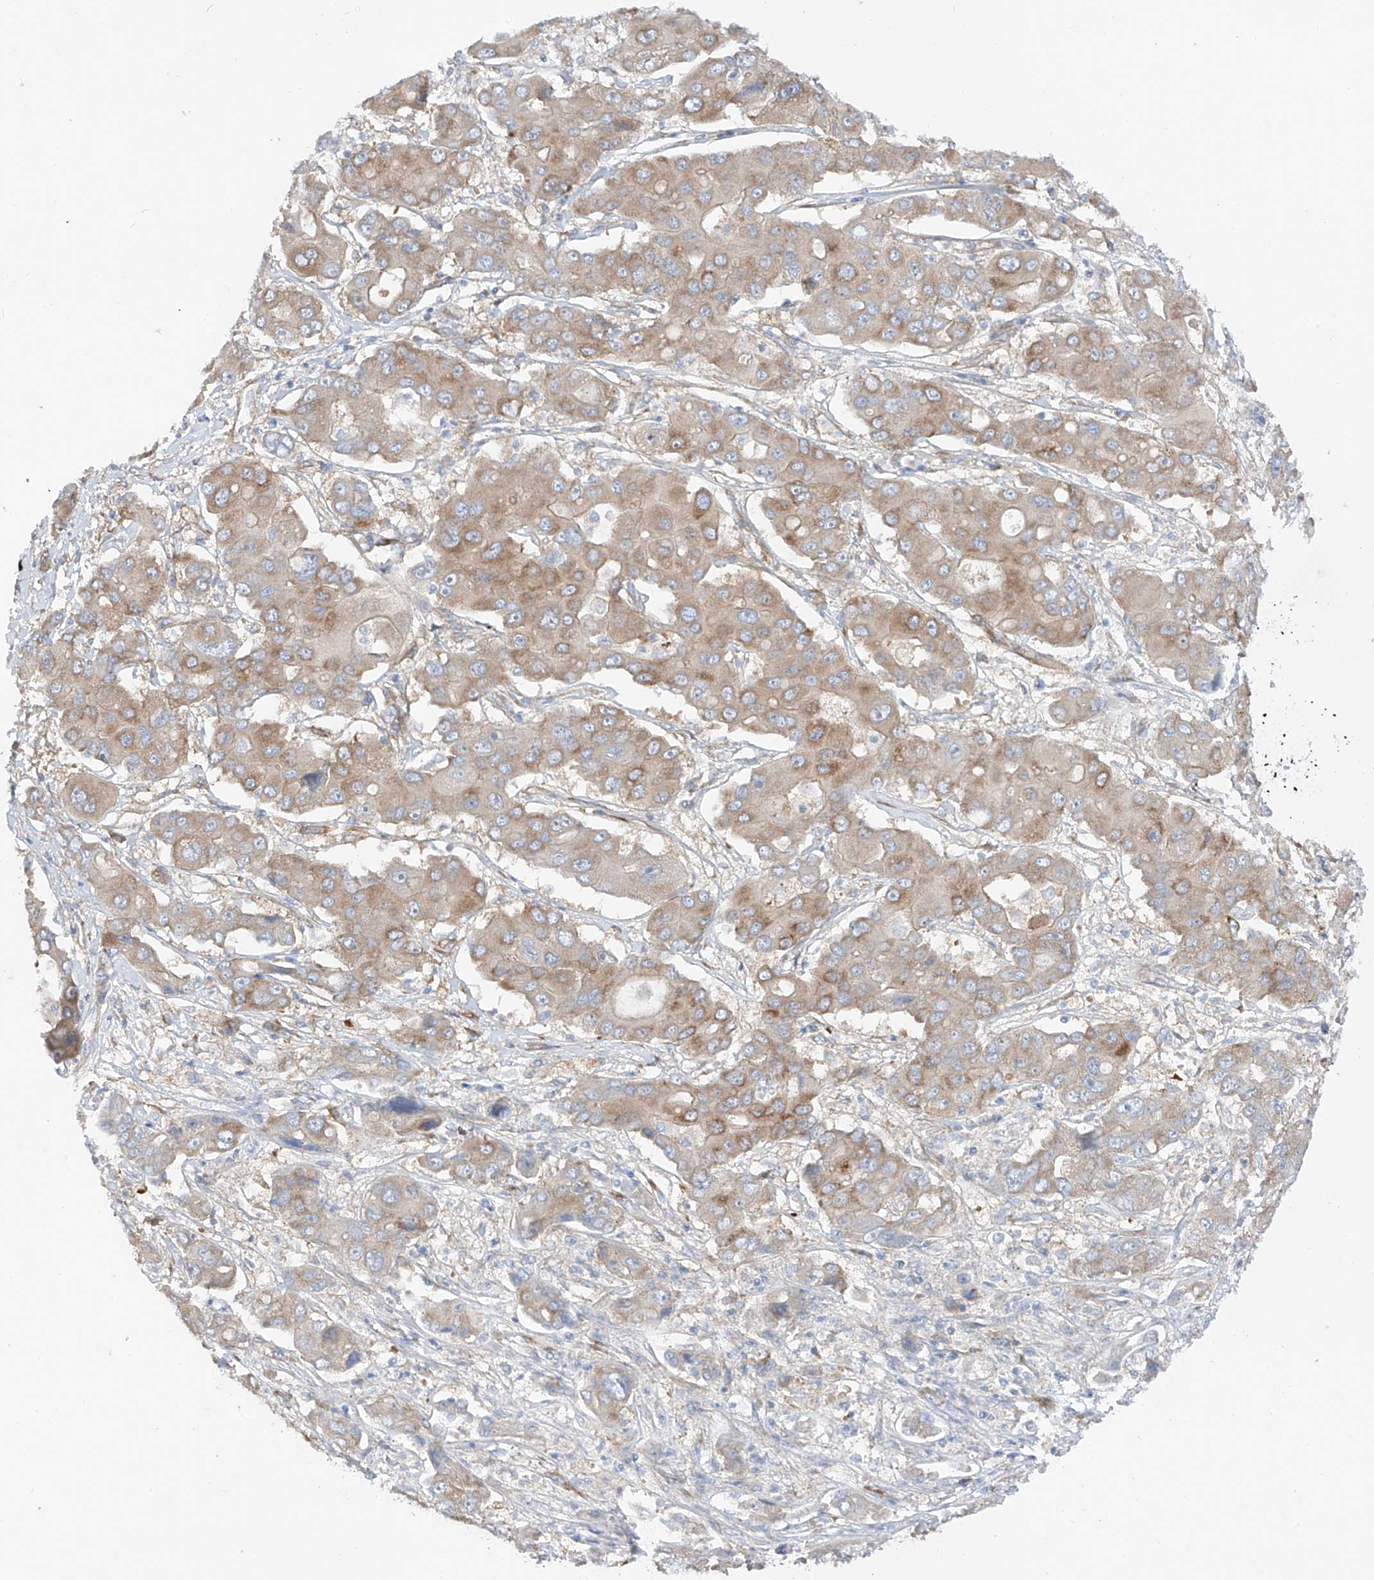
{"staining": {"intensity": "moderate", "quantity": "<25%", "location": "cytoplasmic/membranous"}, "tissue": "liver cancer", "cell_type": "Tumor cells", "image_type": "cancer", "snomed": [{"axis": "morphology", "description": "Cholangiocarcinoma"}, {"axis": "topography", "description": "Liver"}], "caption": "Immunohistochemistry image of human liver cancer (cholangiocarcinoma) stained for a protein (brown), which displays low levels of moderate cytoplasmic/membranous positivity in approximately <25% of tumor cells.", "gene": "LCA5", "patient": {"sex": "male", "age": 67}}